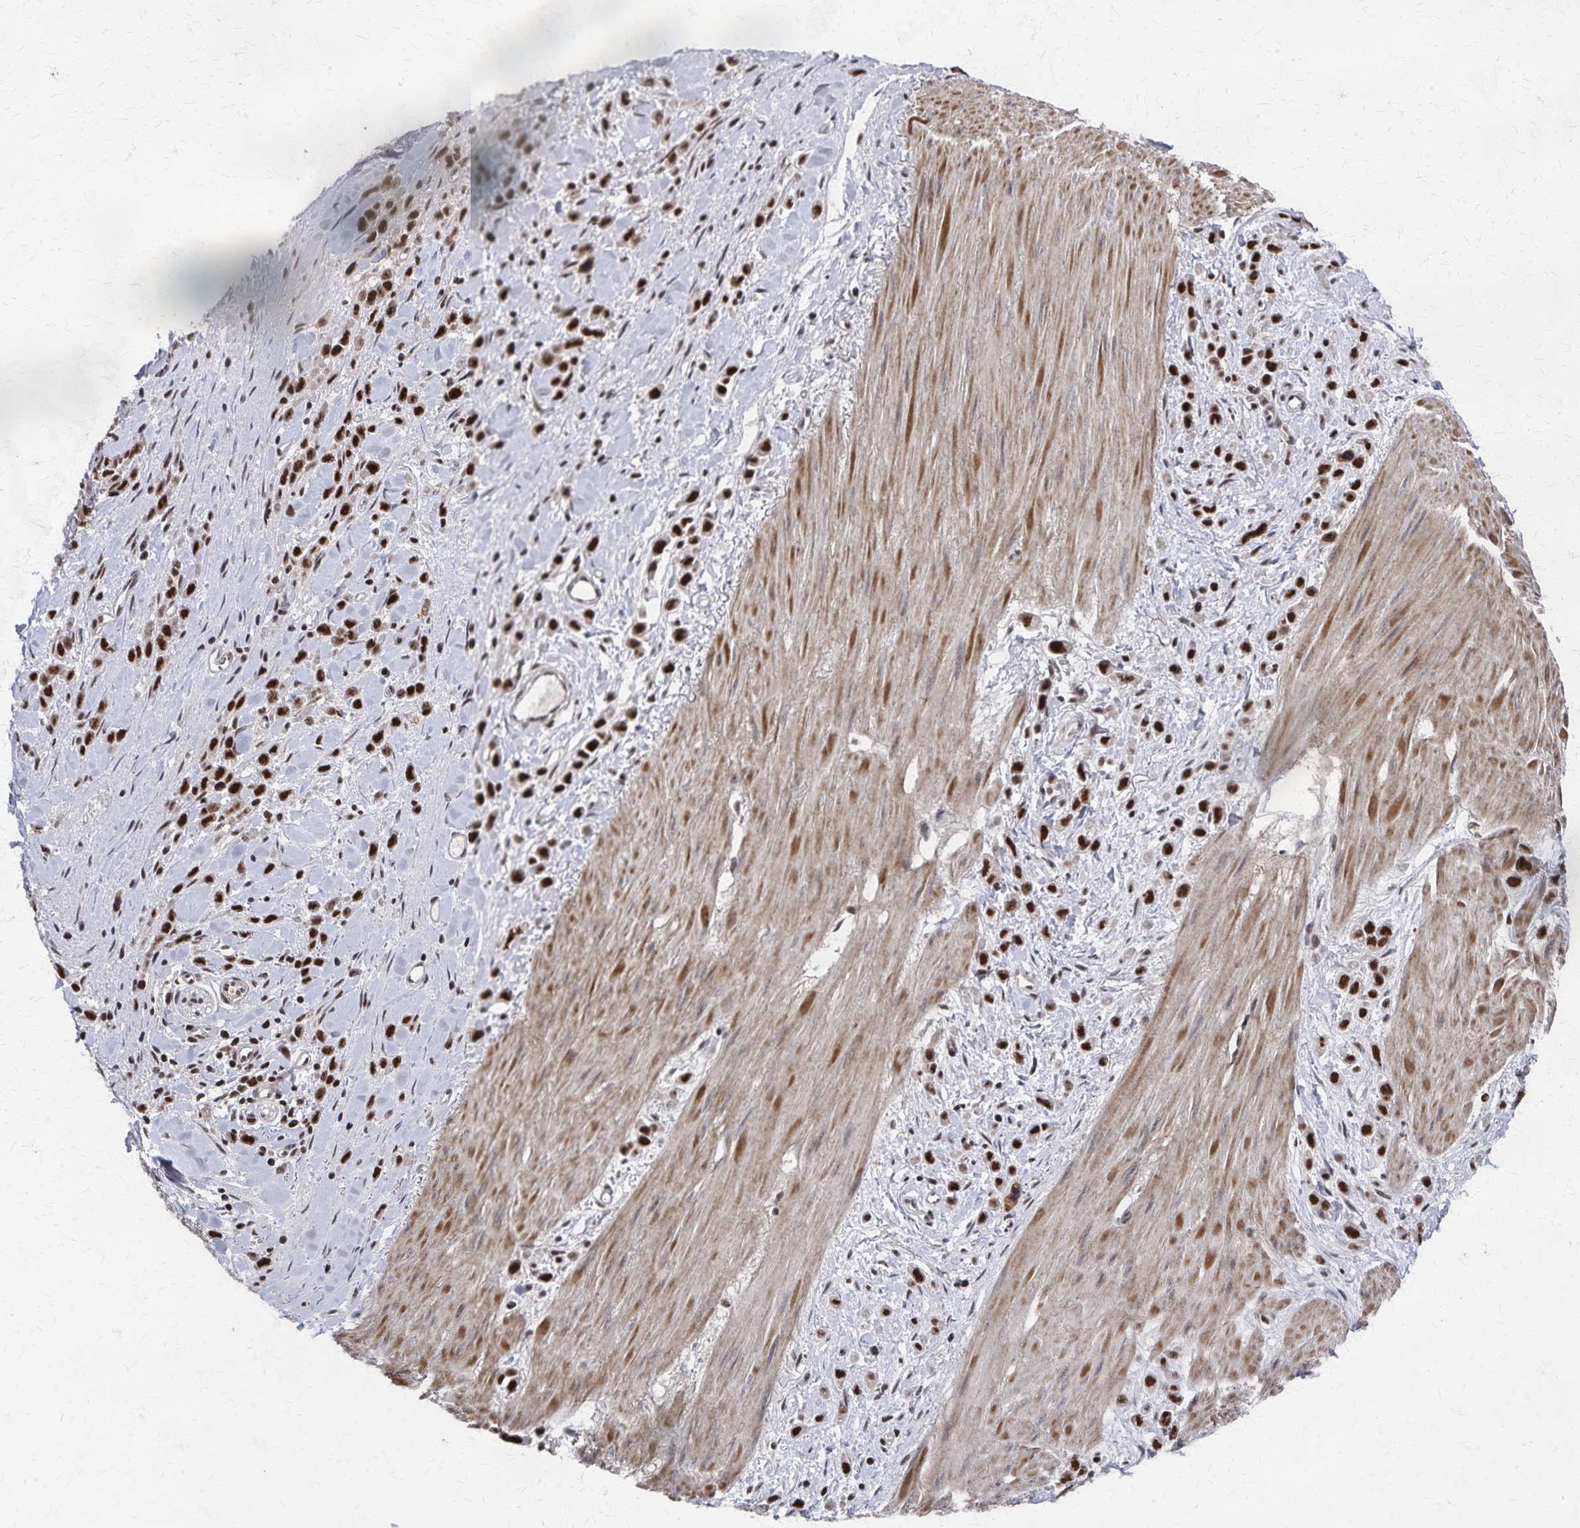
{"staining": {"intensity": "strong", "quantity": ">75%", "location": "nuclear"}, "tissue": "stomach cancer", "cell_type": "Tumor cells", "image_type": "cancer", "snomed": [{"axis": "morphology", "description": "Adenocarcinoma, NOS"}, {"axis": "topography", "description": "Stomach"}], "caption": "This histopathology image demonstrates stomach cancer stained with IHC to label a protein in brown. The nuclear of tumor cells show strong positivity for the protein. Nuclei are counter-stained blue.", "gene": "GTF2B", "patient": {"sex": "male", "age": 47}}